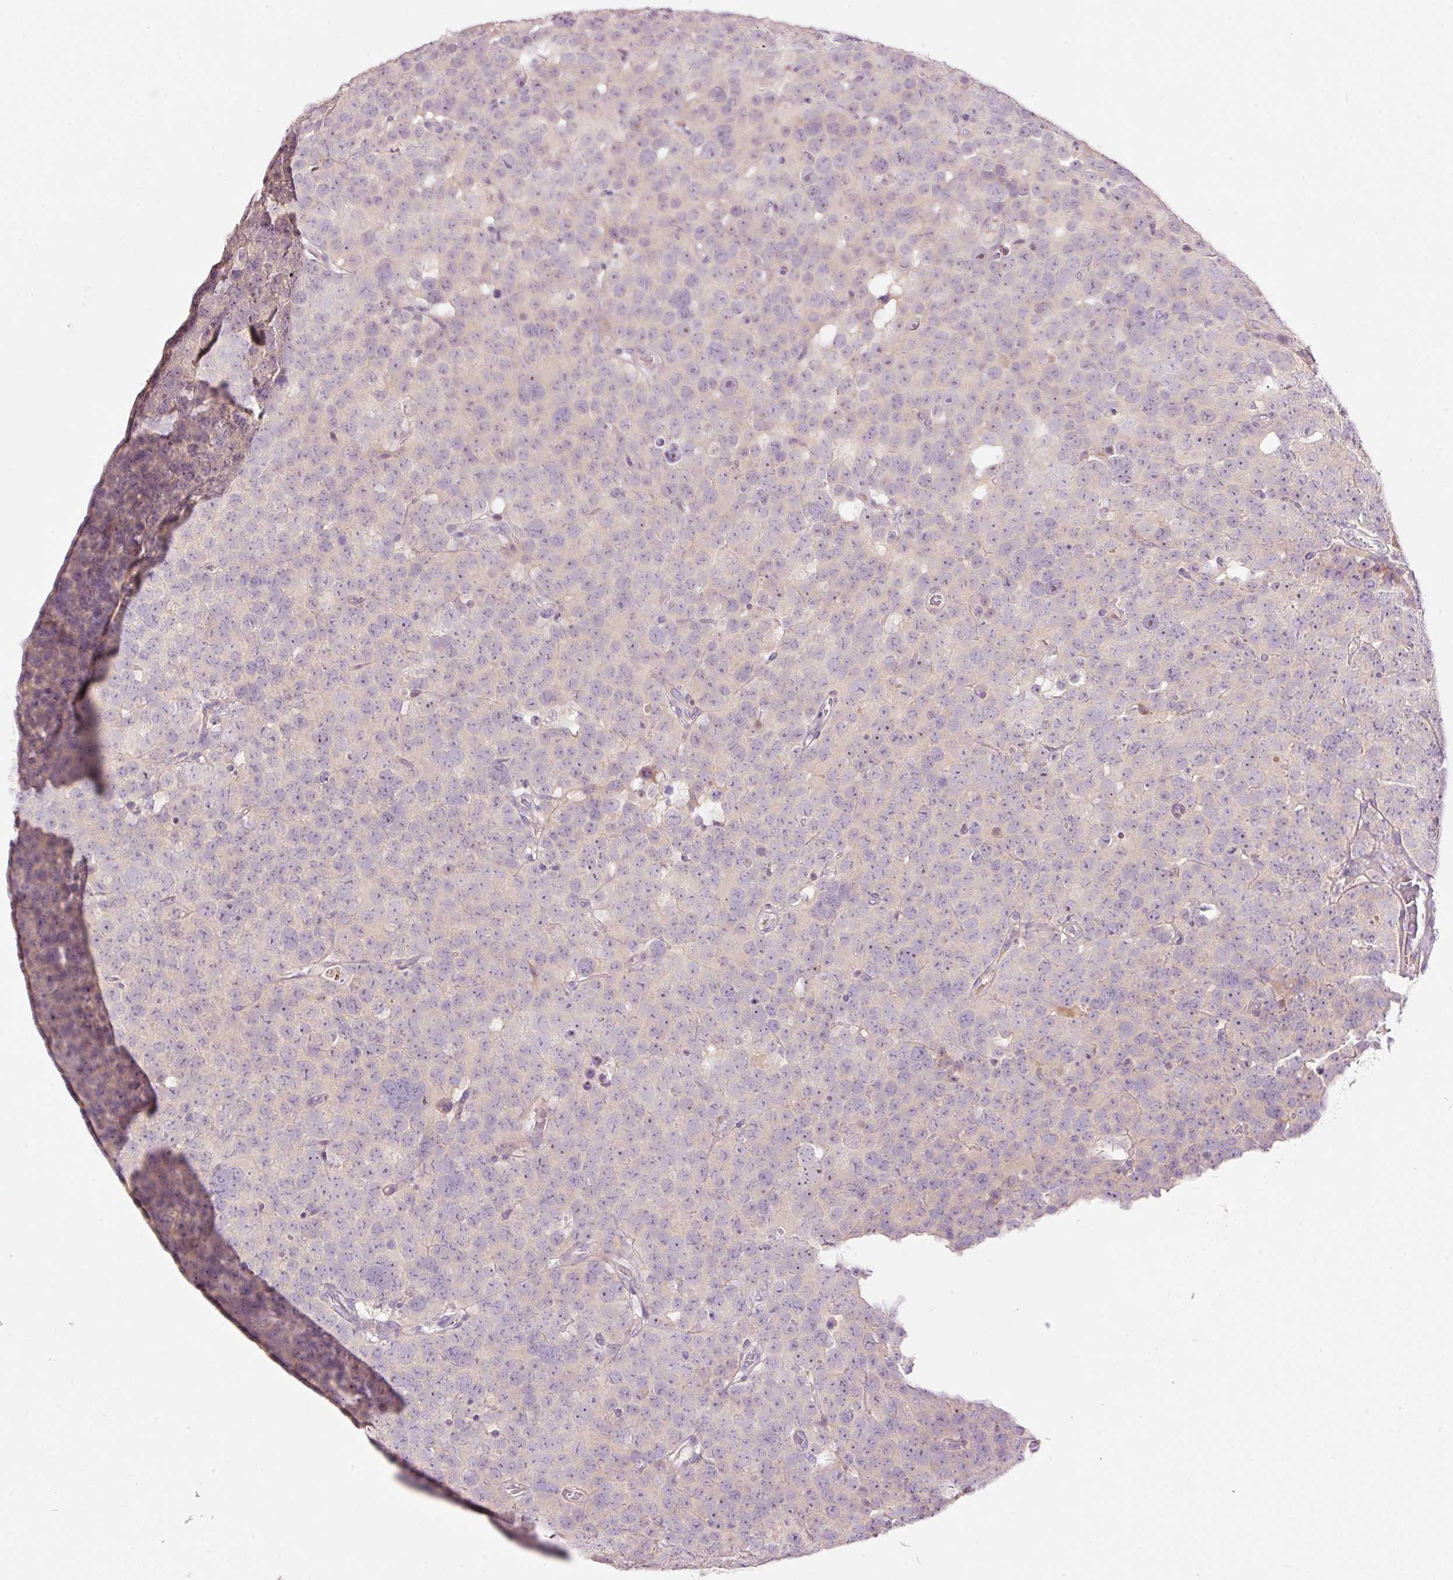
{"staining": {"intensity": "negative", "quantity": "none", "location": "none"}, "tissue": "testis cancer", "cell_type": "Tumor cells", "image_type": "cancer", "snomed": [{"axis": "morphology", "description": "Seminoma, NOS"}, {"axis": "topography", "description": "Testis"}], "caption": "An IHC image of testis cancer is shown. There is no staining in tumor cells of testis cancer. (Immunohistochemistry (ihc), brightfield microscopy, high magnification).", "gene": "RSPO2", "patient": {"sex": "male", "age": 71}}